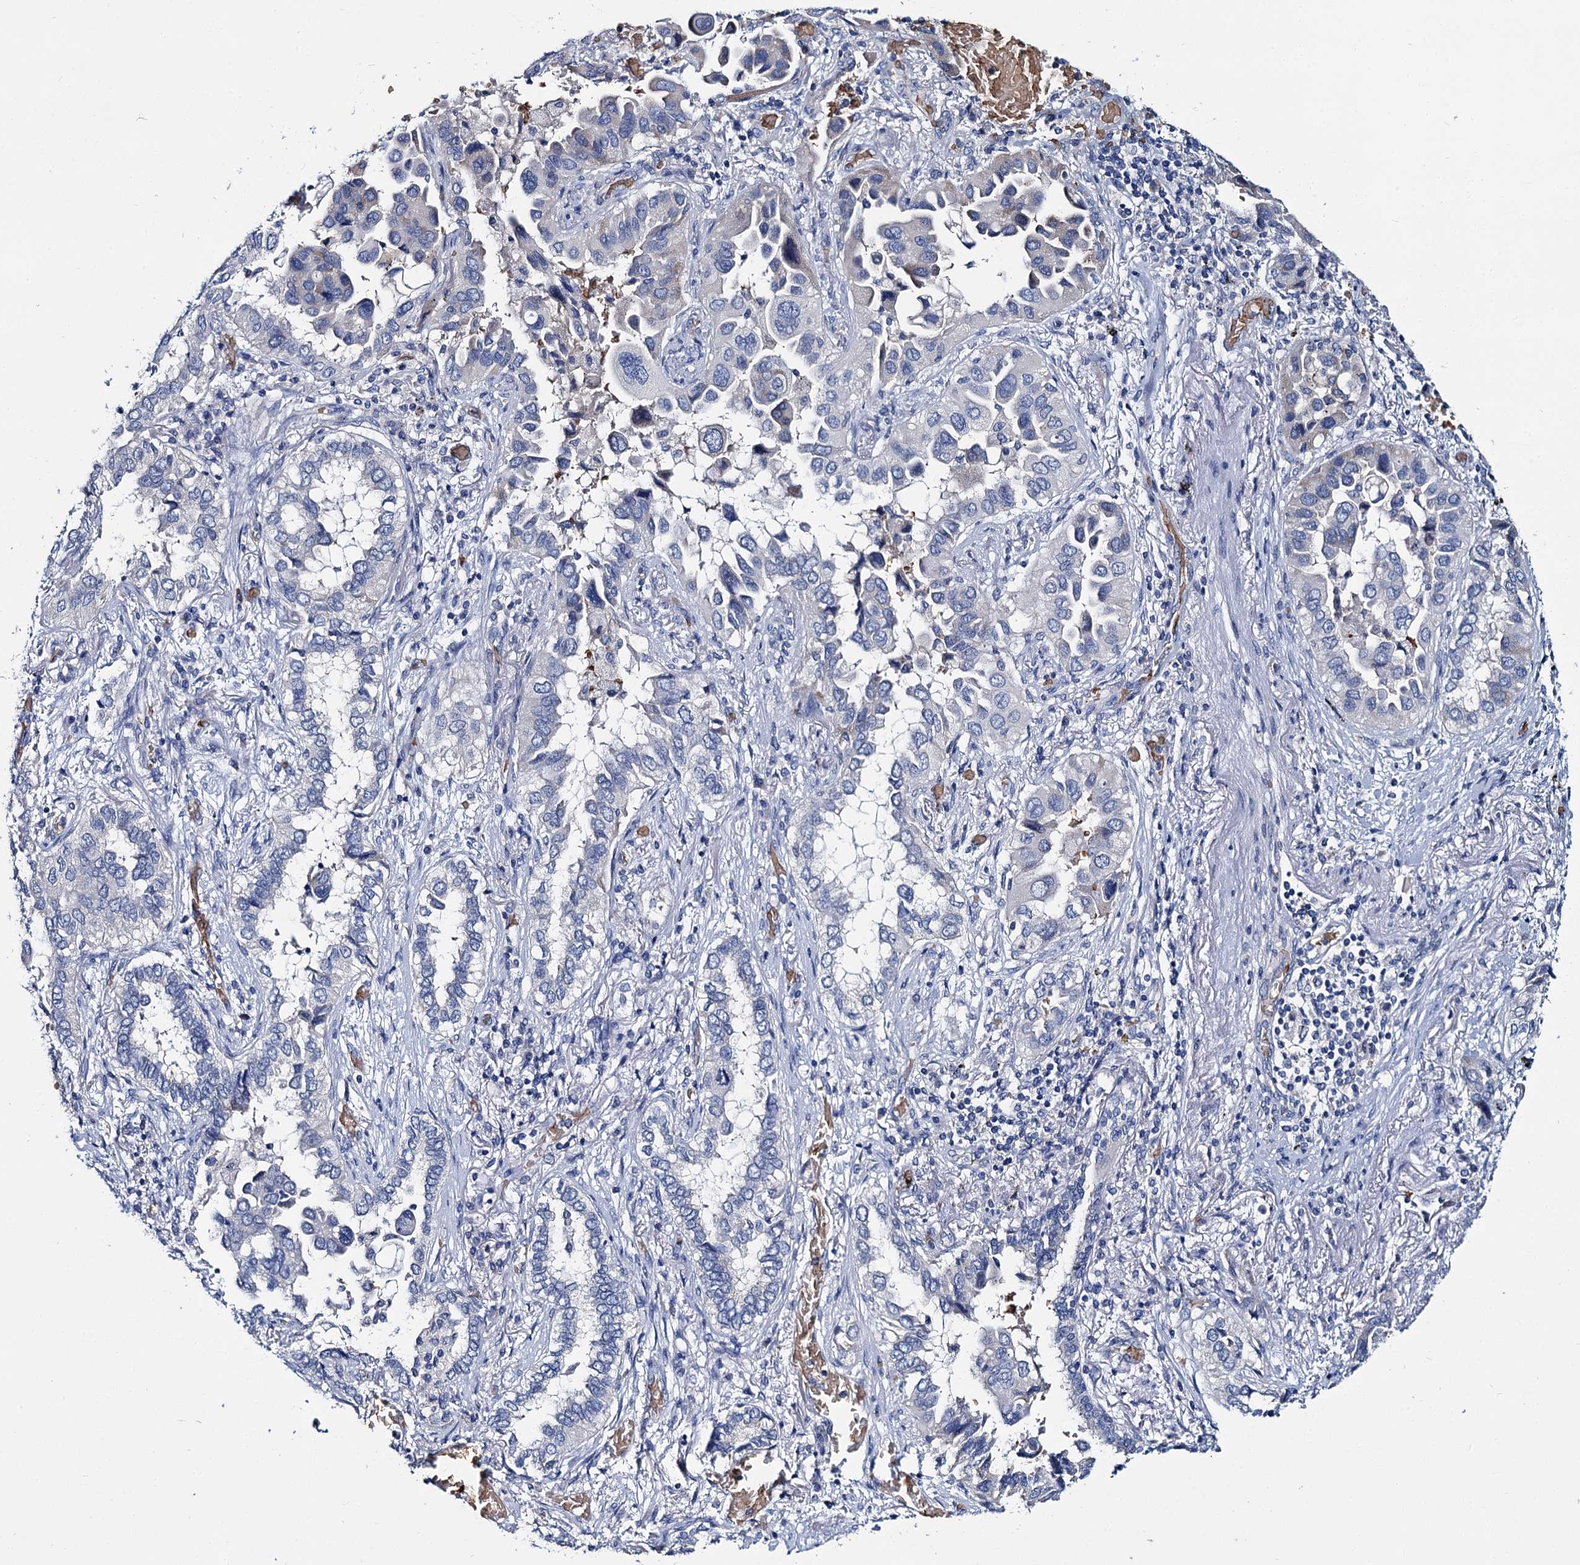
{"staining": {"intensity": "negative", "quantity": "none", "location": "none"}, "tissue": "lung cancer", "cell_type": "Tumor cells", "image_type": "cancer", "snomed": [{"axis": "morphology", "description": "Adenocarcinoma, NOS"}, {"axis": "topography", "description": "Lung"}], "caption": "Tumor cells are negative for protein expression in human lung cancer. The staining is performed using DAB (3,3'-diaminobenzidine) brown chromogen with nuclei counter-stained in using hematoxylin.", "gene": "ATG2A", "patient": {"sex": "female", "age": 76}}